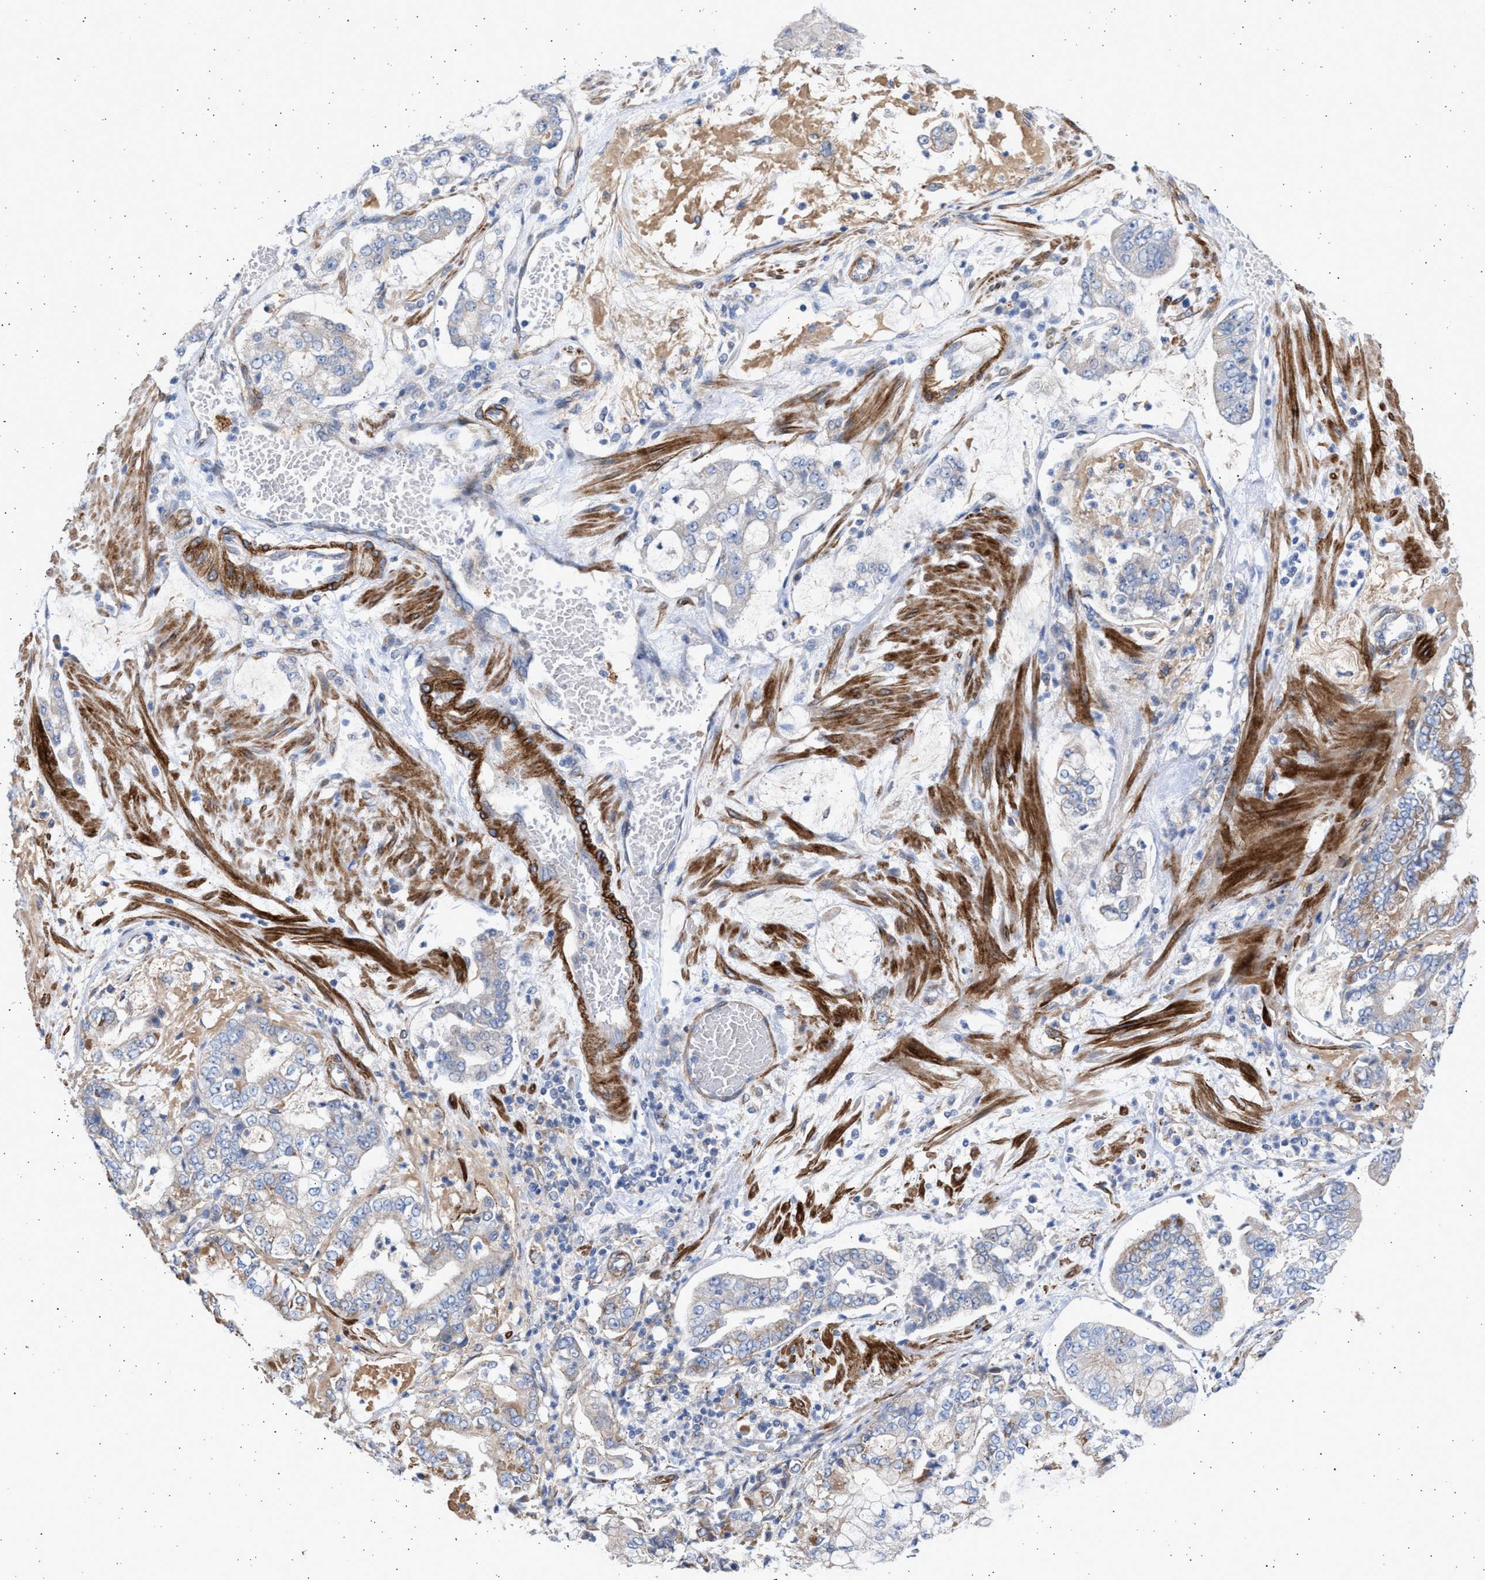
{"staining": {"intensity": "weak", "quantity": "<25%", "location": "cytoplasmic/membranous"}, "tissue": "stomach cancer", "cell_type": "Tumor cells", "image_type": "cancer", "snomed": [{"axis": "morphology", "description": "Adenocarcinoma, NOS"}, {"axis": "topography", "description": "Stomach"}], "caption": "The immunohistochemistry (IHC) photomicrograph has no significant positivity in tumor cells of stomach cancer tissue.", "gene": "NBR1", "patient": {"sex": "male", "age": 76}}